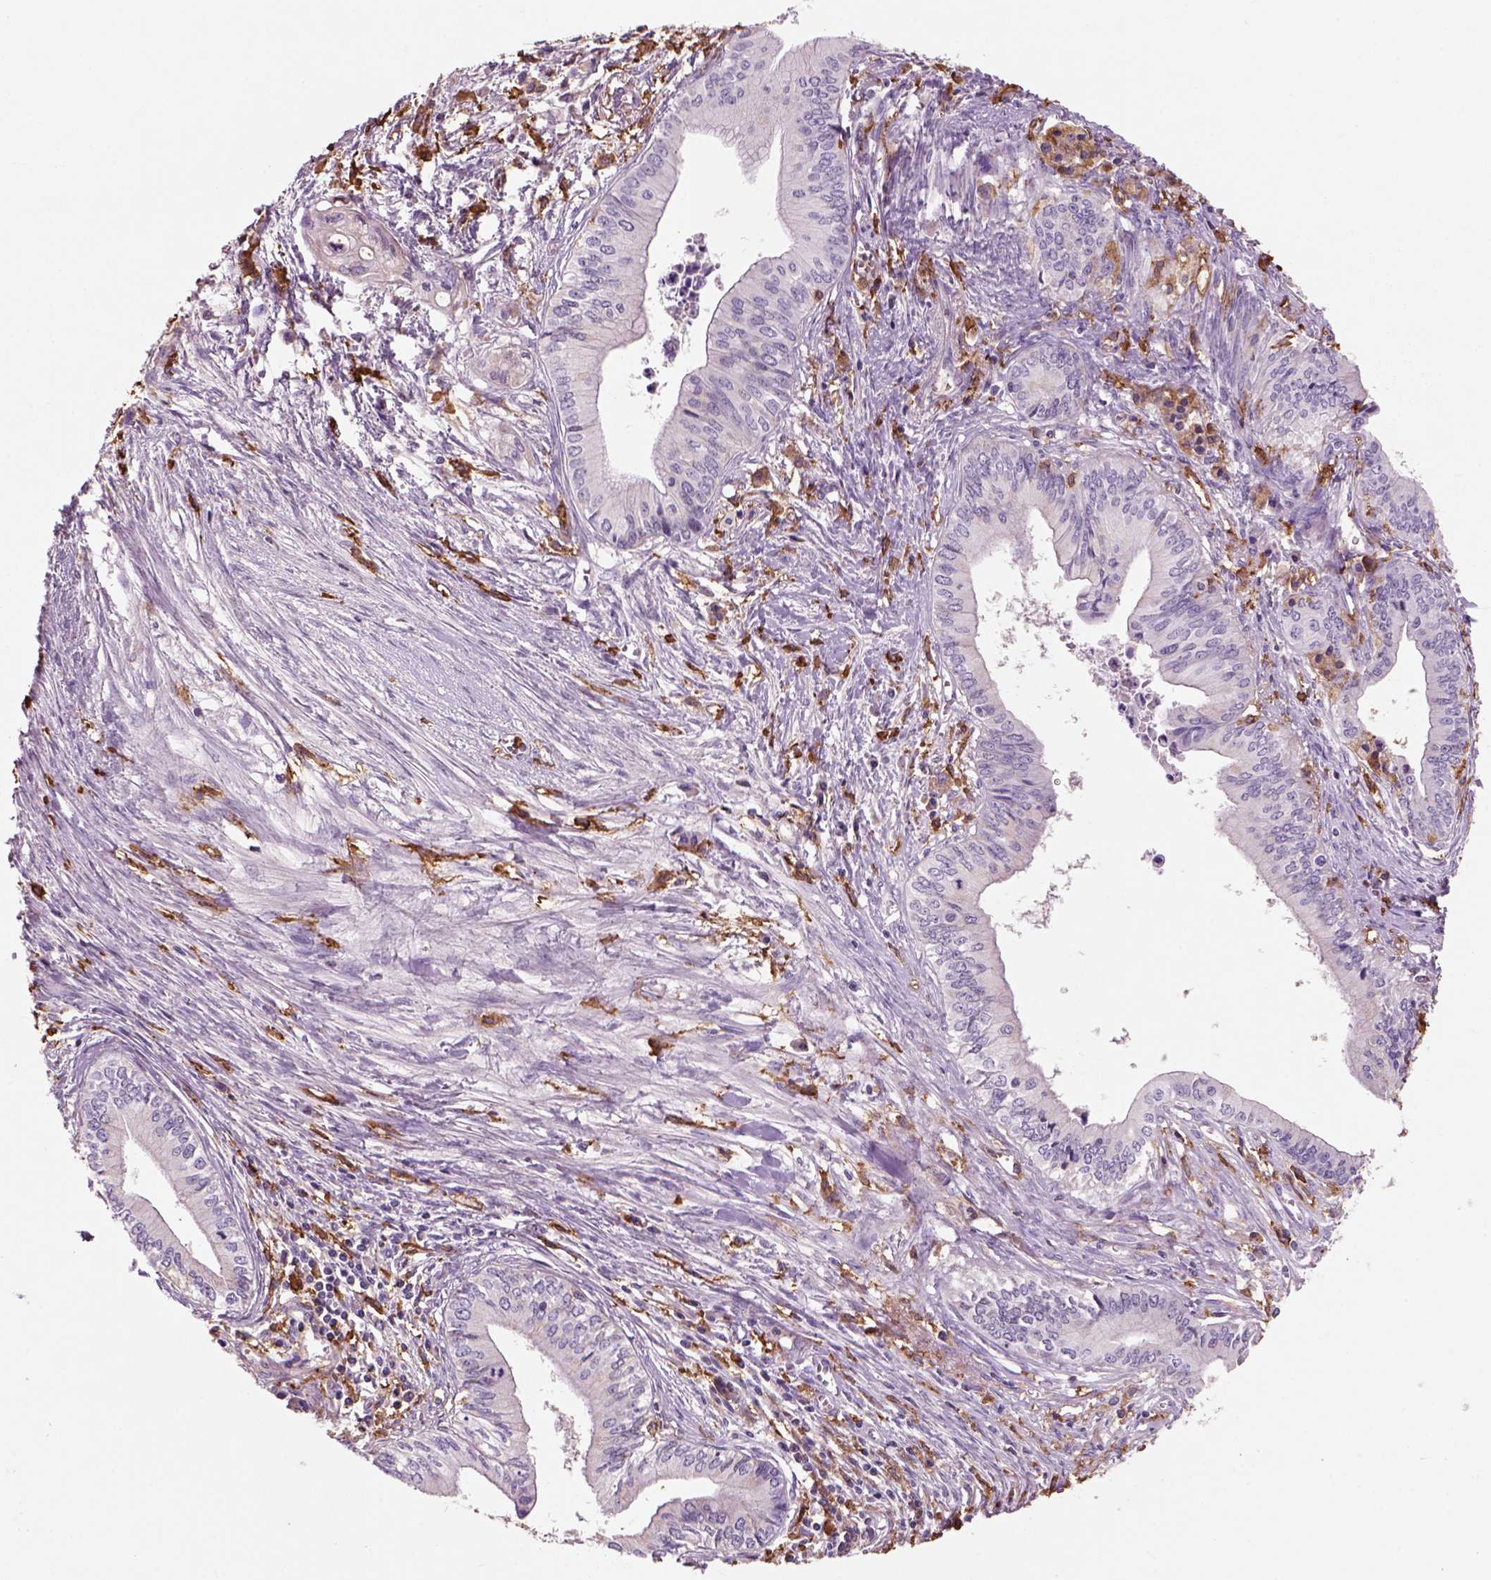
{"staining": {"intensity": "negative", "quantity": "none", "location": "none"}, "tissue": "pancreatic cancer", "cell_type": "Tumor cells", "image_type": "cancer", "snomed": [{"axis": "morphology", "description": "Adenocarcinoma, NOS"}, {"axis": "topography", "description": "Pancreas"}], "caption": "Histopathology image shows no protein expression in tumor cells of adenocarcinoma (pancreatic) tissue. Nuclei are stained in blue.", "gene": "CD14", "patient": {"sex": "female", "age": 61}}